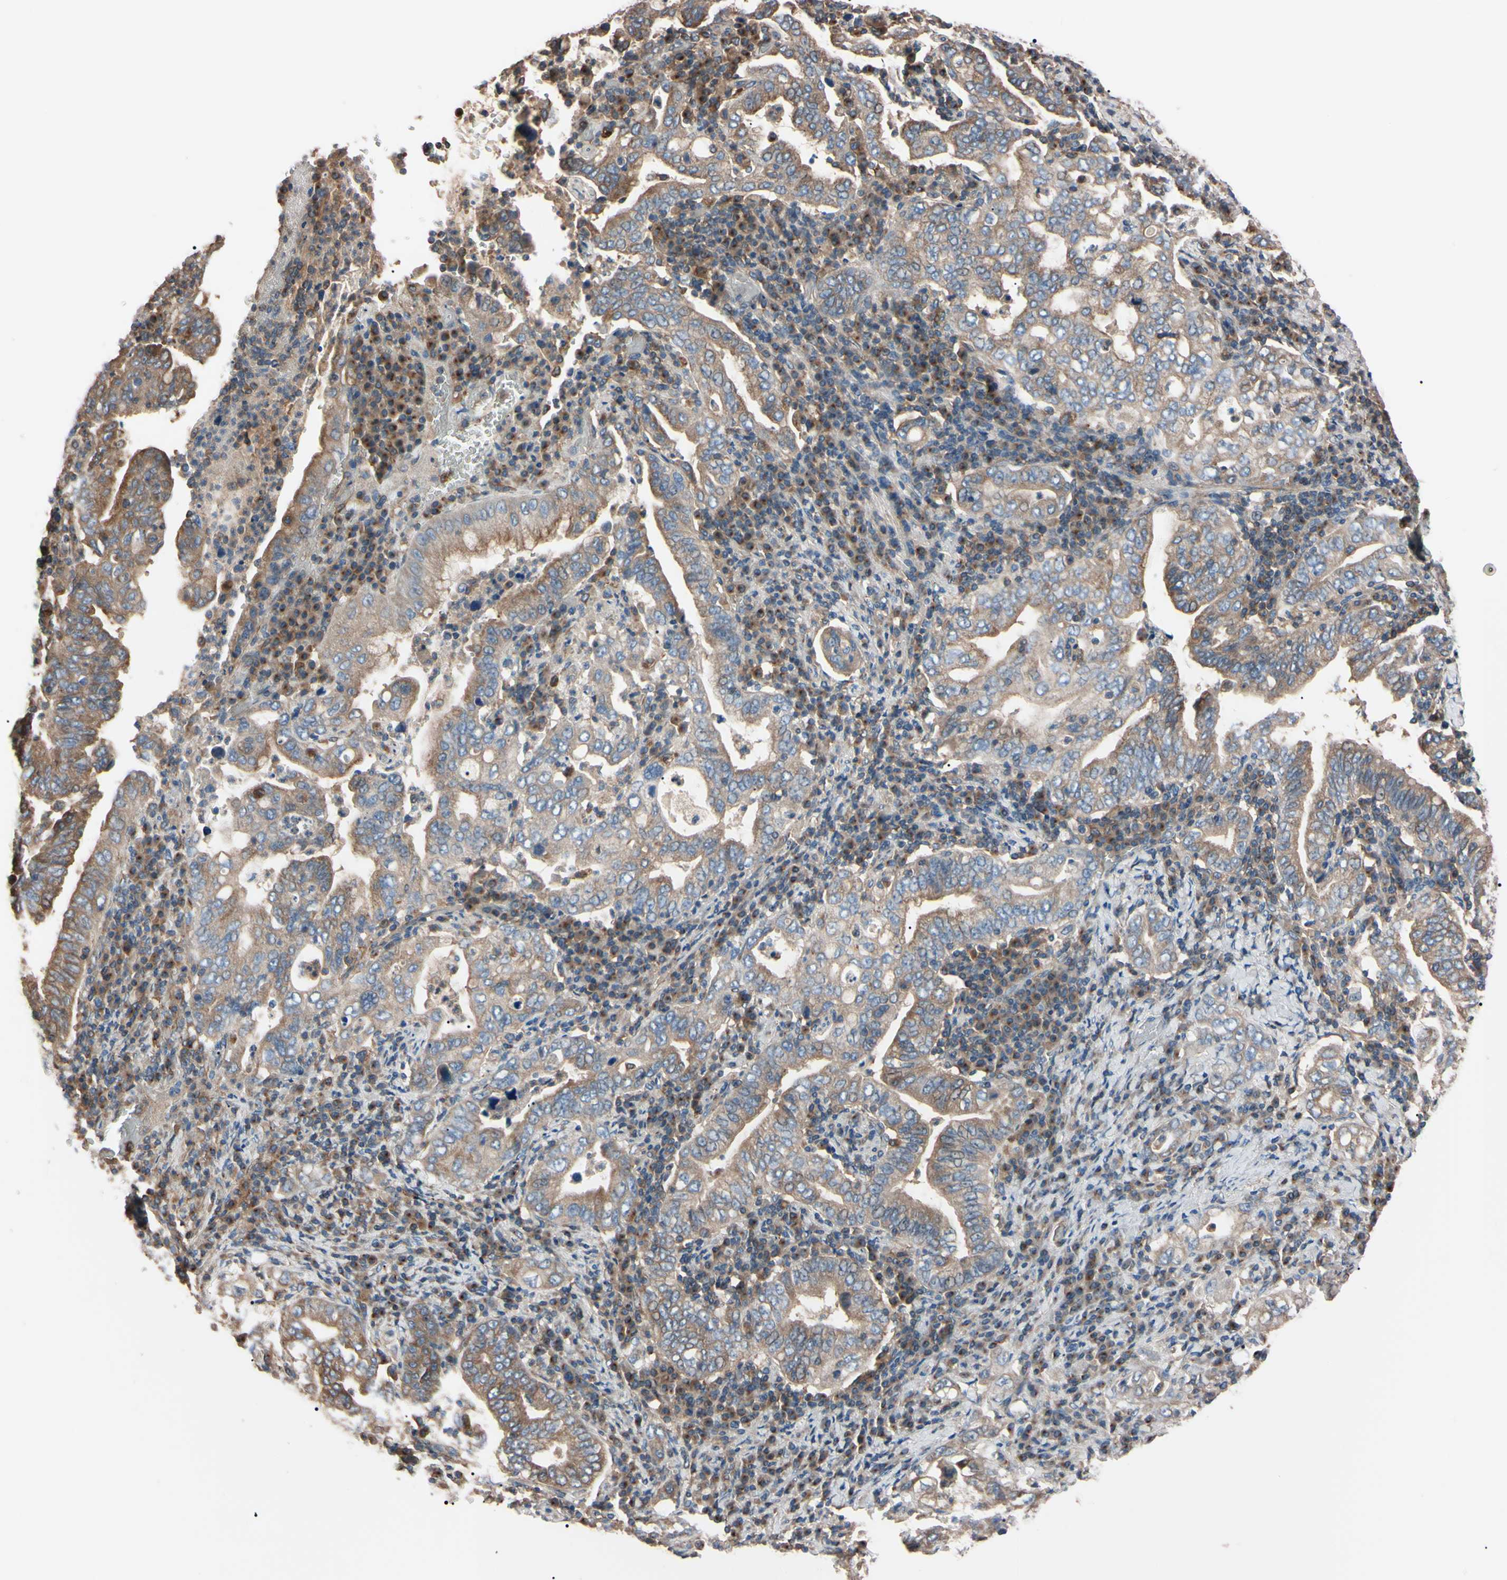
{"staining": {"intensity": "moderate", "quantity": "25%-75%", "location": "cytoplasmic/membranous"}, "tissue": "stomach cancer", "cell_type": "Tumor cells", "image_type": "cancer", "snomed": [{"axis": "morphology", "description": "Normal tissue, NOS"}, {"axis": "morphology", "description": "Adenocarcinoma, NOS"}, {"axis": "topography", "description": "Esophagus"}, {"axis": "topography", "description": "Stomach, upper"}, {"axis": "topography", "description": "Peripheral nerve tissue"}], "caption": "A brown stain labels moderate cytoplasmic/membranous expression of a protein in human stomach cancer tumor cells.", "gene": "PRKACA", "patient": {"sex": "male", "age": 62}}